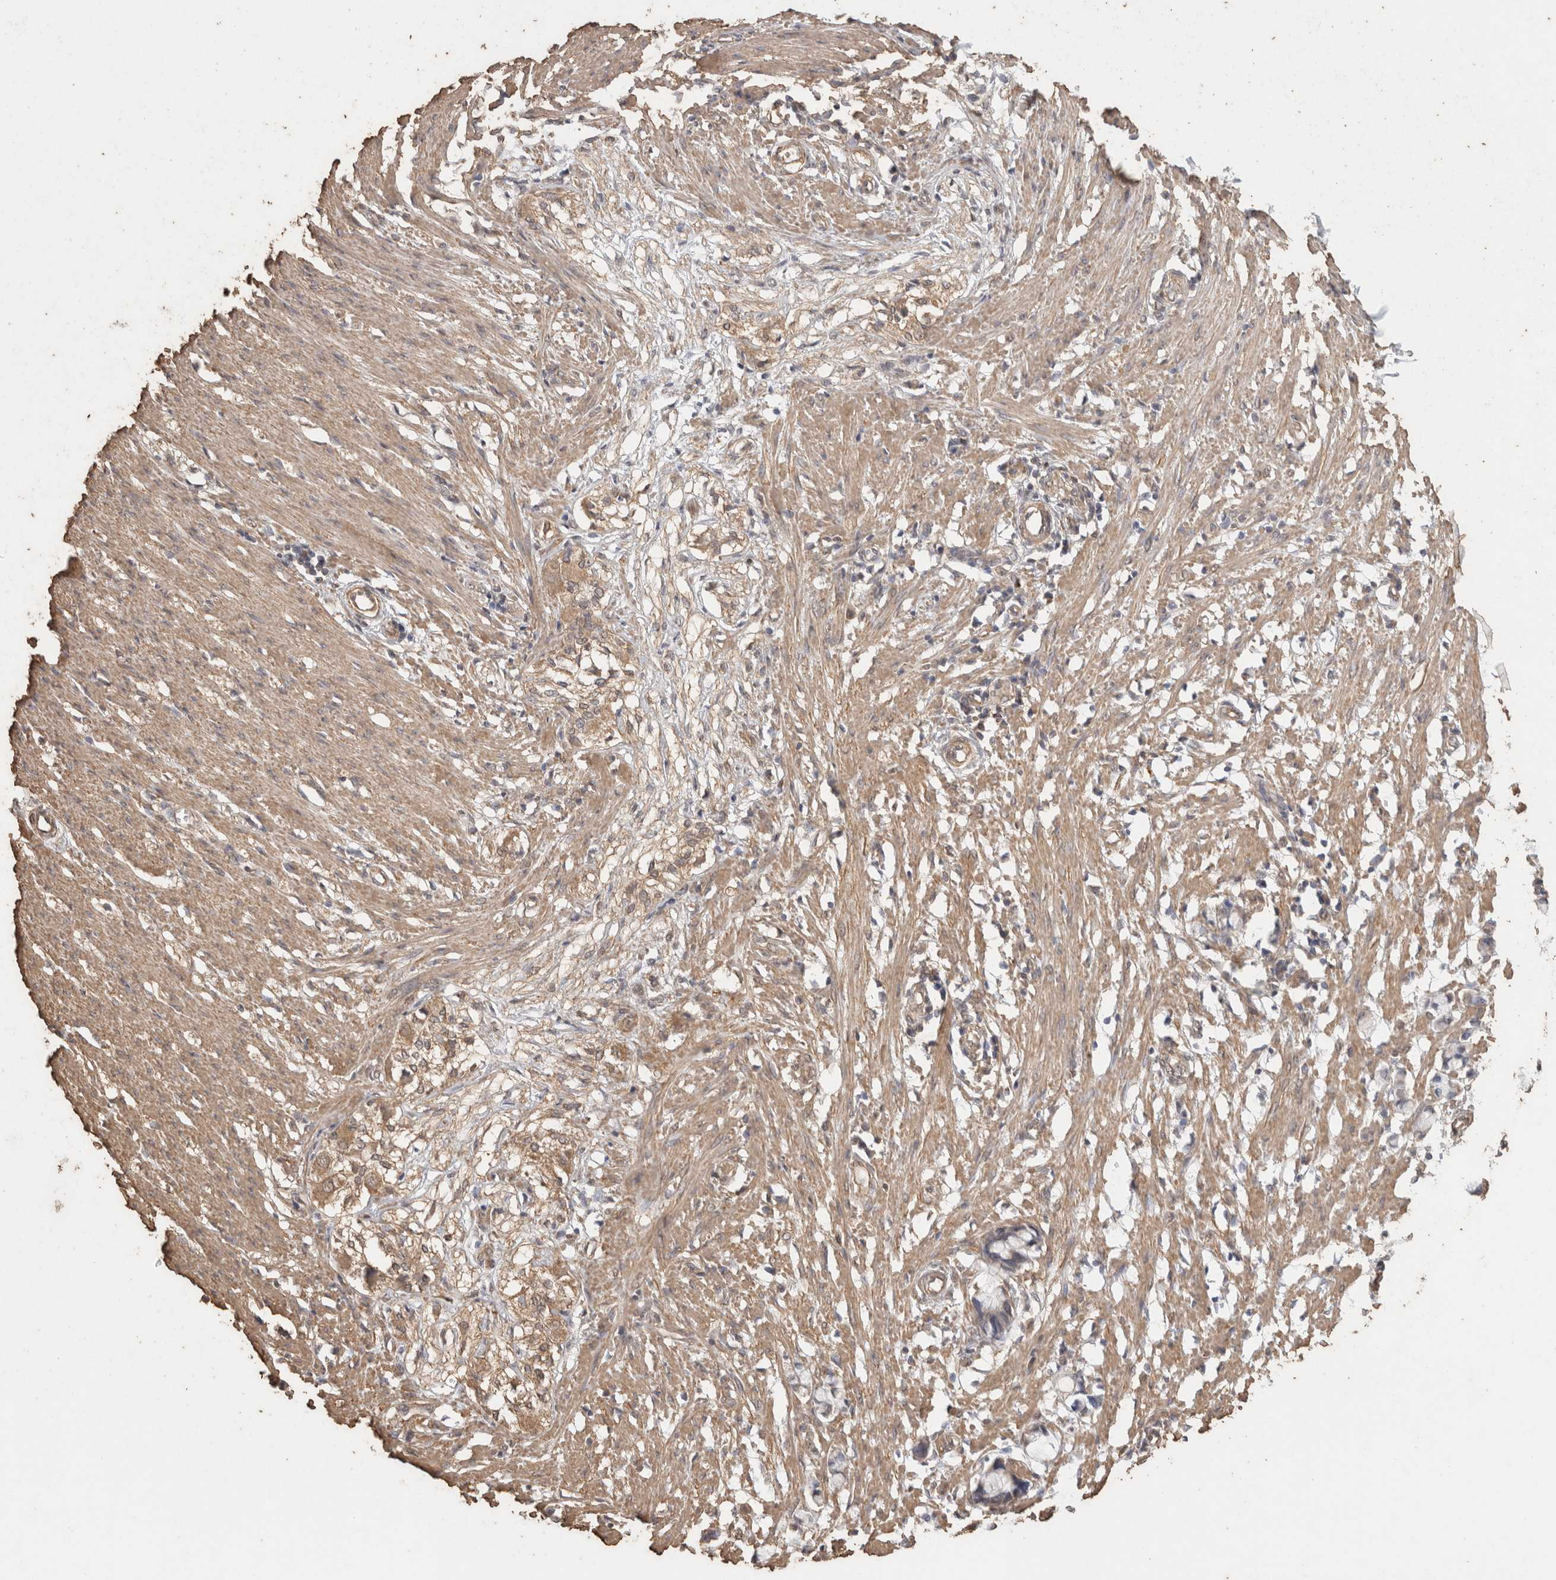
{"staining": {"intensity": "weak", "quantity": ">75%", "location": "cytoplasmic/membranous"}, "tissue": "smooth muscle", "cell_type": "Smooth muscle cells", "image_type": "normal", "snomed": [{"axis": "morphology", "description": "Normal tissue, NOS"}, {"axis": "morphology", "description": "Adenocarcinoma, NOS"}, {"axis": "topography", "description": "Smooth muscle"}, {"axis": "topography", "description": "Colon"}], "caption": "Smooth muscle cells exhibit low levels of weak cytoplasmic/membranous expression in approximately >75% of cells in unremarkable smooth muscle.", "gene": "CX3CL1", "patient": {"sex": "male", "age": 14}}